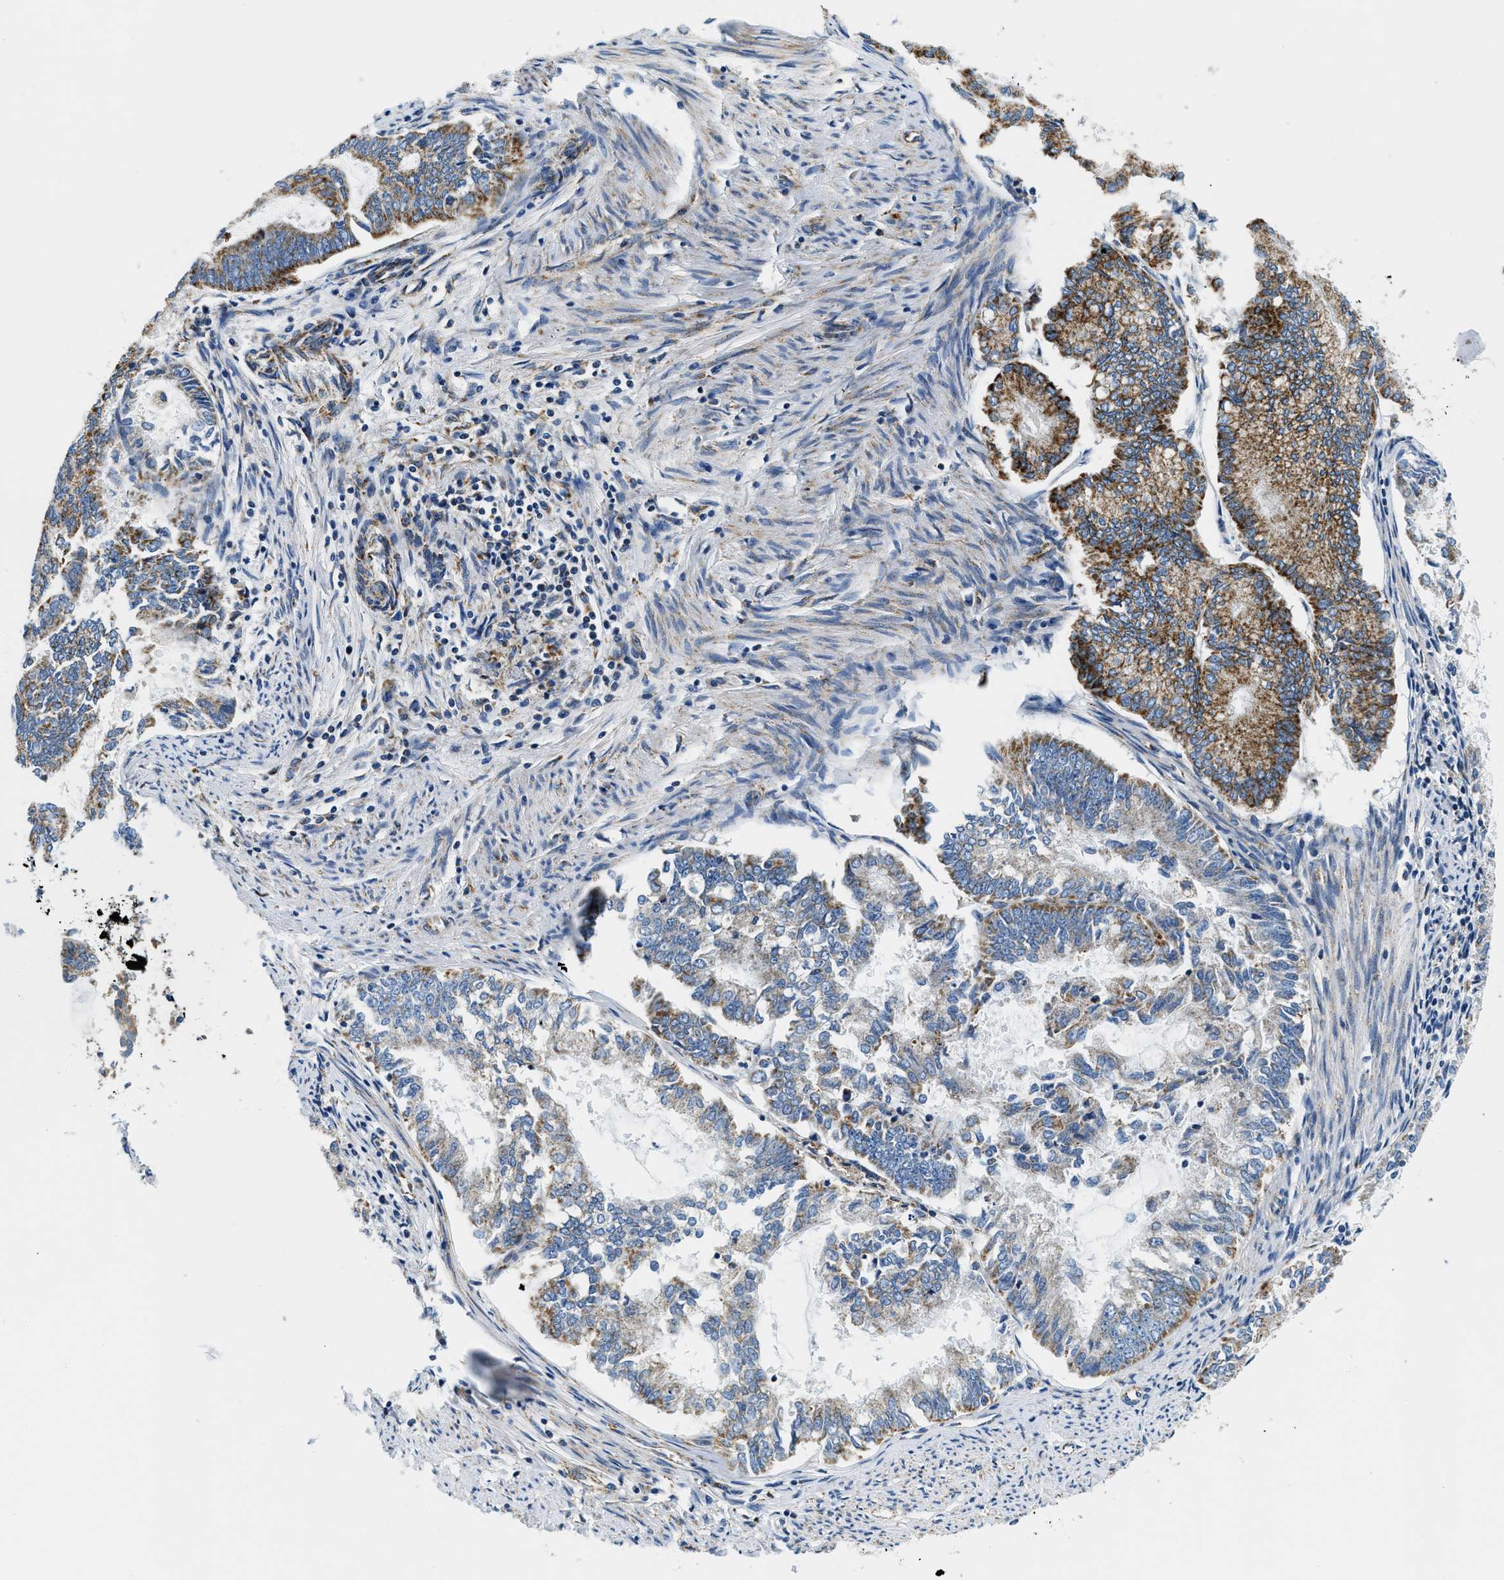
{"staining": {"intensity": "moderate", "quantity": "25%-75%", "location": "cytoplasmic/membranous"}, "tissue": "endometrial cancer", "cell_type": "Tumor cells", "image_type": "cancer", "snomed": [{"axis": "morphology", "description": "Adenocarcinoma, NOS"}, {"axis": "topography", "description": "Endometrium"}], "caption": "Immunohistochemical staining of human adenocarcinoma (endometrial) shows medium levels of moderate cytoplasmic/membranous positivity in about 25%-75% of tumor cells. (brown staining indicates protein expression, while blue staining denotes nuclei).", "gene": "SAMD4B", "patient": {"sex": "female", "age": 86}}